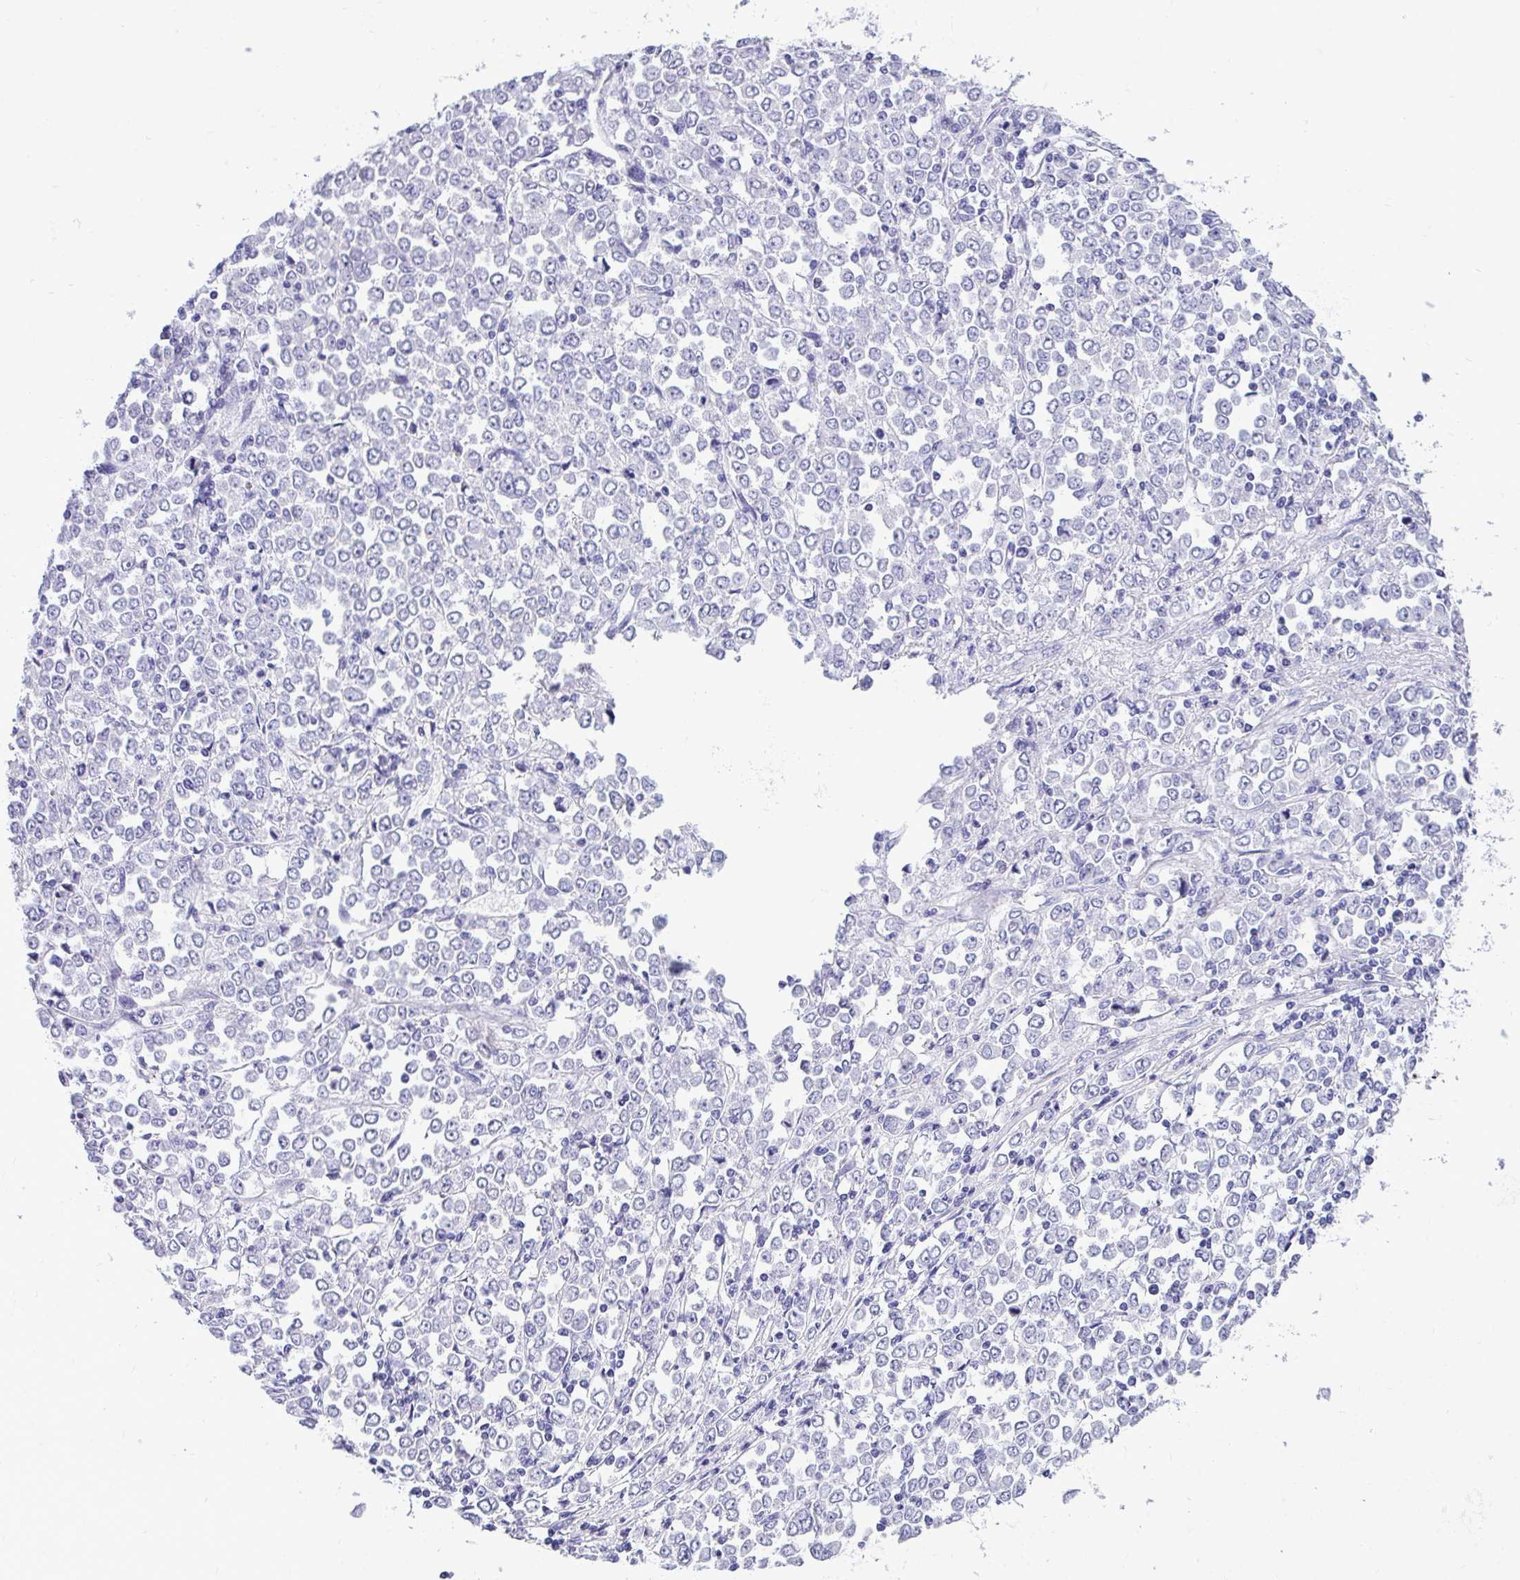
{"staining": {"intensity": "negative", "quantity": "none", "location": "none"}, "tissue": "stomach cancer", "cell_type": "Tumor cells", "image_type": "cancer", "snomed": [{"axis": "morphology", "description": "Adenocarcinoma, NOS"}, {"axis": "topography", "description": "Stomach, upper"}], "caption": "The IHC histopathology image has no significant staining in tumor cells of adenocarcinoma (stomach) tissue.", "gene": "PRM2", "patient": {"sex": "male", "age": 70}}